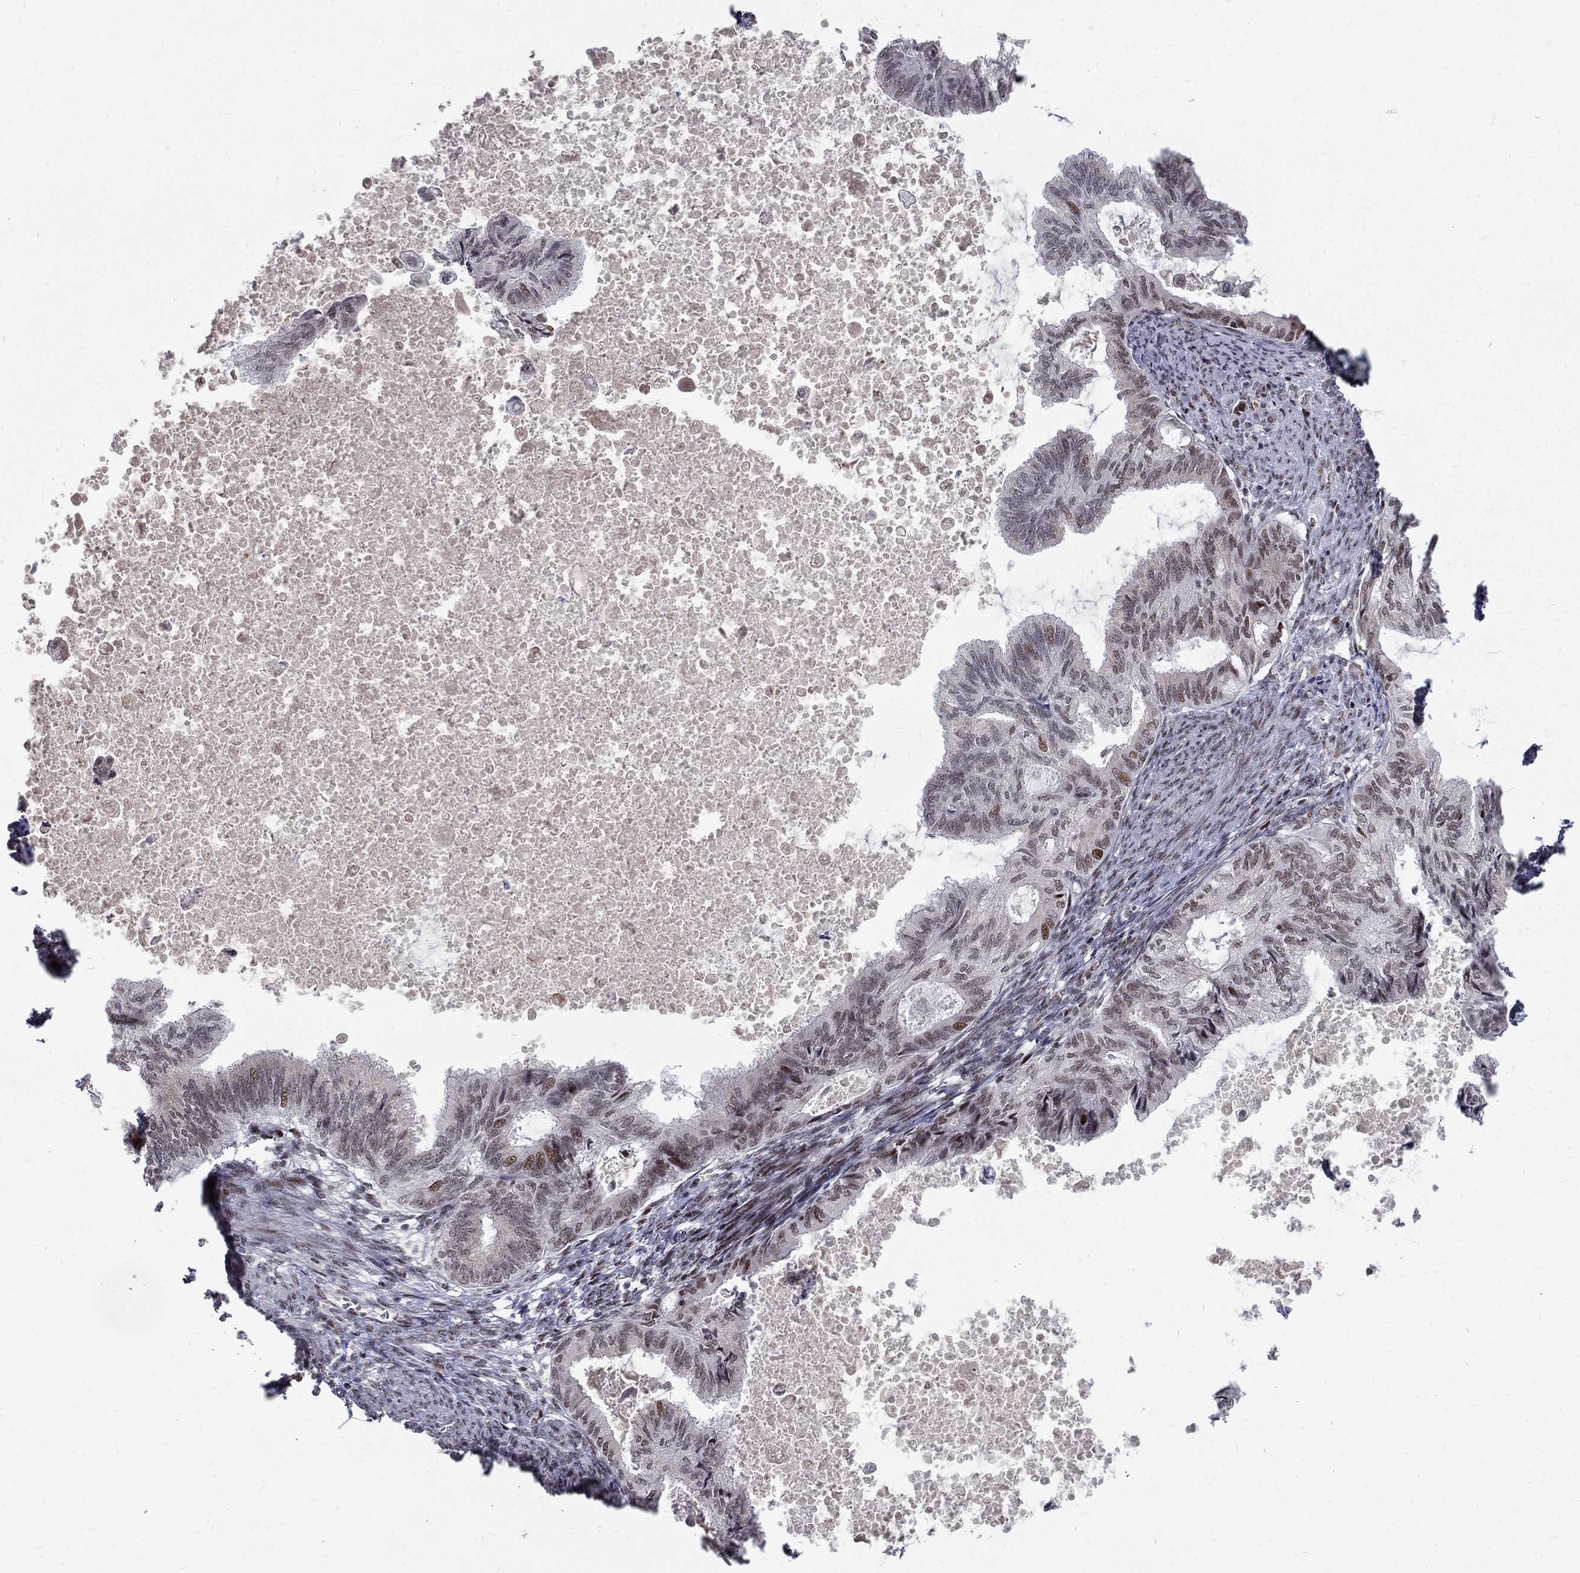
{"staining": {"intensity": "strong", "quantity": "<25%", "location": "nuclear"}, "tissue": "endometrial cancer", "cell_type": "Tumor cells", "image_type": "cancer", "snomed": [{"axis": "morphology", "description": "Adenocarcinoma, NOS"}, {"axis": "topography", "description": "Endometrium"}], "caption": "Human endometrial cancer (adenocarcinoma) stained for a protein (brown) demonstrates strong nuclear positive positivity in approximately <25% of tumor cells.", "gene": "TCEAL1", "patient": {"sex": "female", "age": 86}}